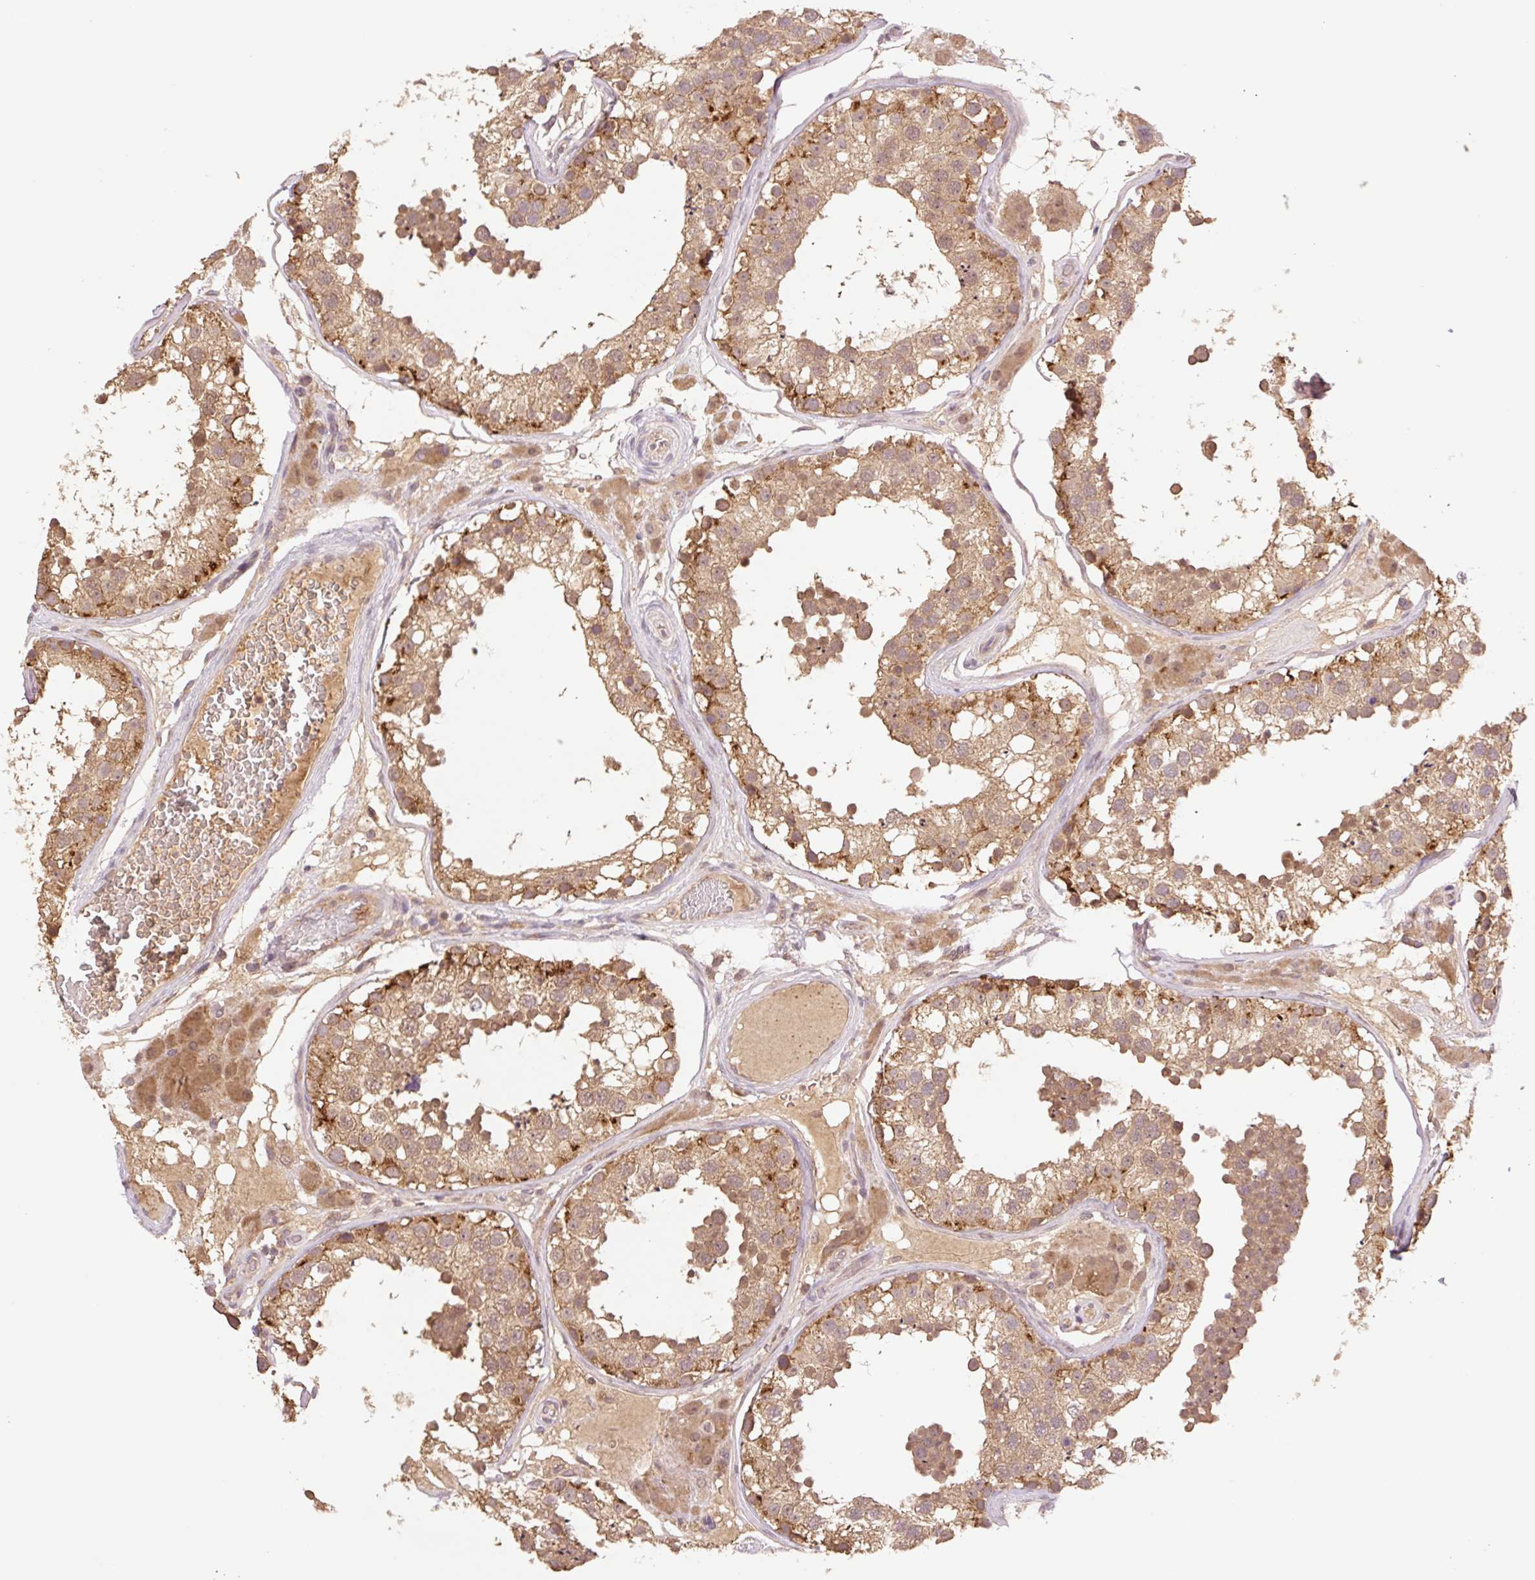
{"staining": {"intensity": "moderate", "quantity": ">75%", "location": "cytoplasmic/membranous"}, "tissue": "testis", "cell_type": "Cells in seminiferous ducts", "image_type": "normal", "snomed": [{"axis": "morphology", "description": "Normal tissue, NOS"}, {"axis": "topography", "description": "Testis"}], "caption": "Immunohistochemistry (IHC) of benign human testis demonstrates medium levels of moderate cytoplasmic/membranous staining in about >75% of cells in seminiferous ducts.", "gene": "YJU2B", "patient": {"sex": "male", "age": 26}}